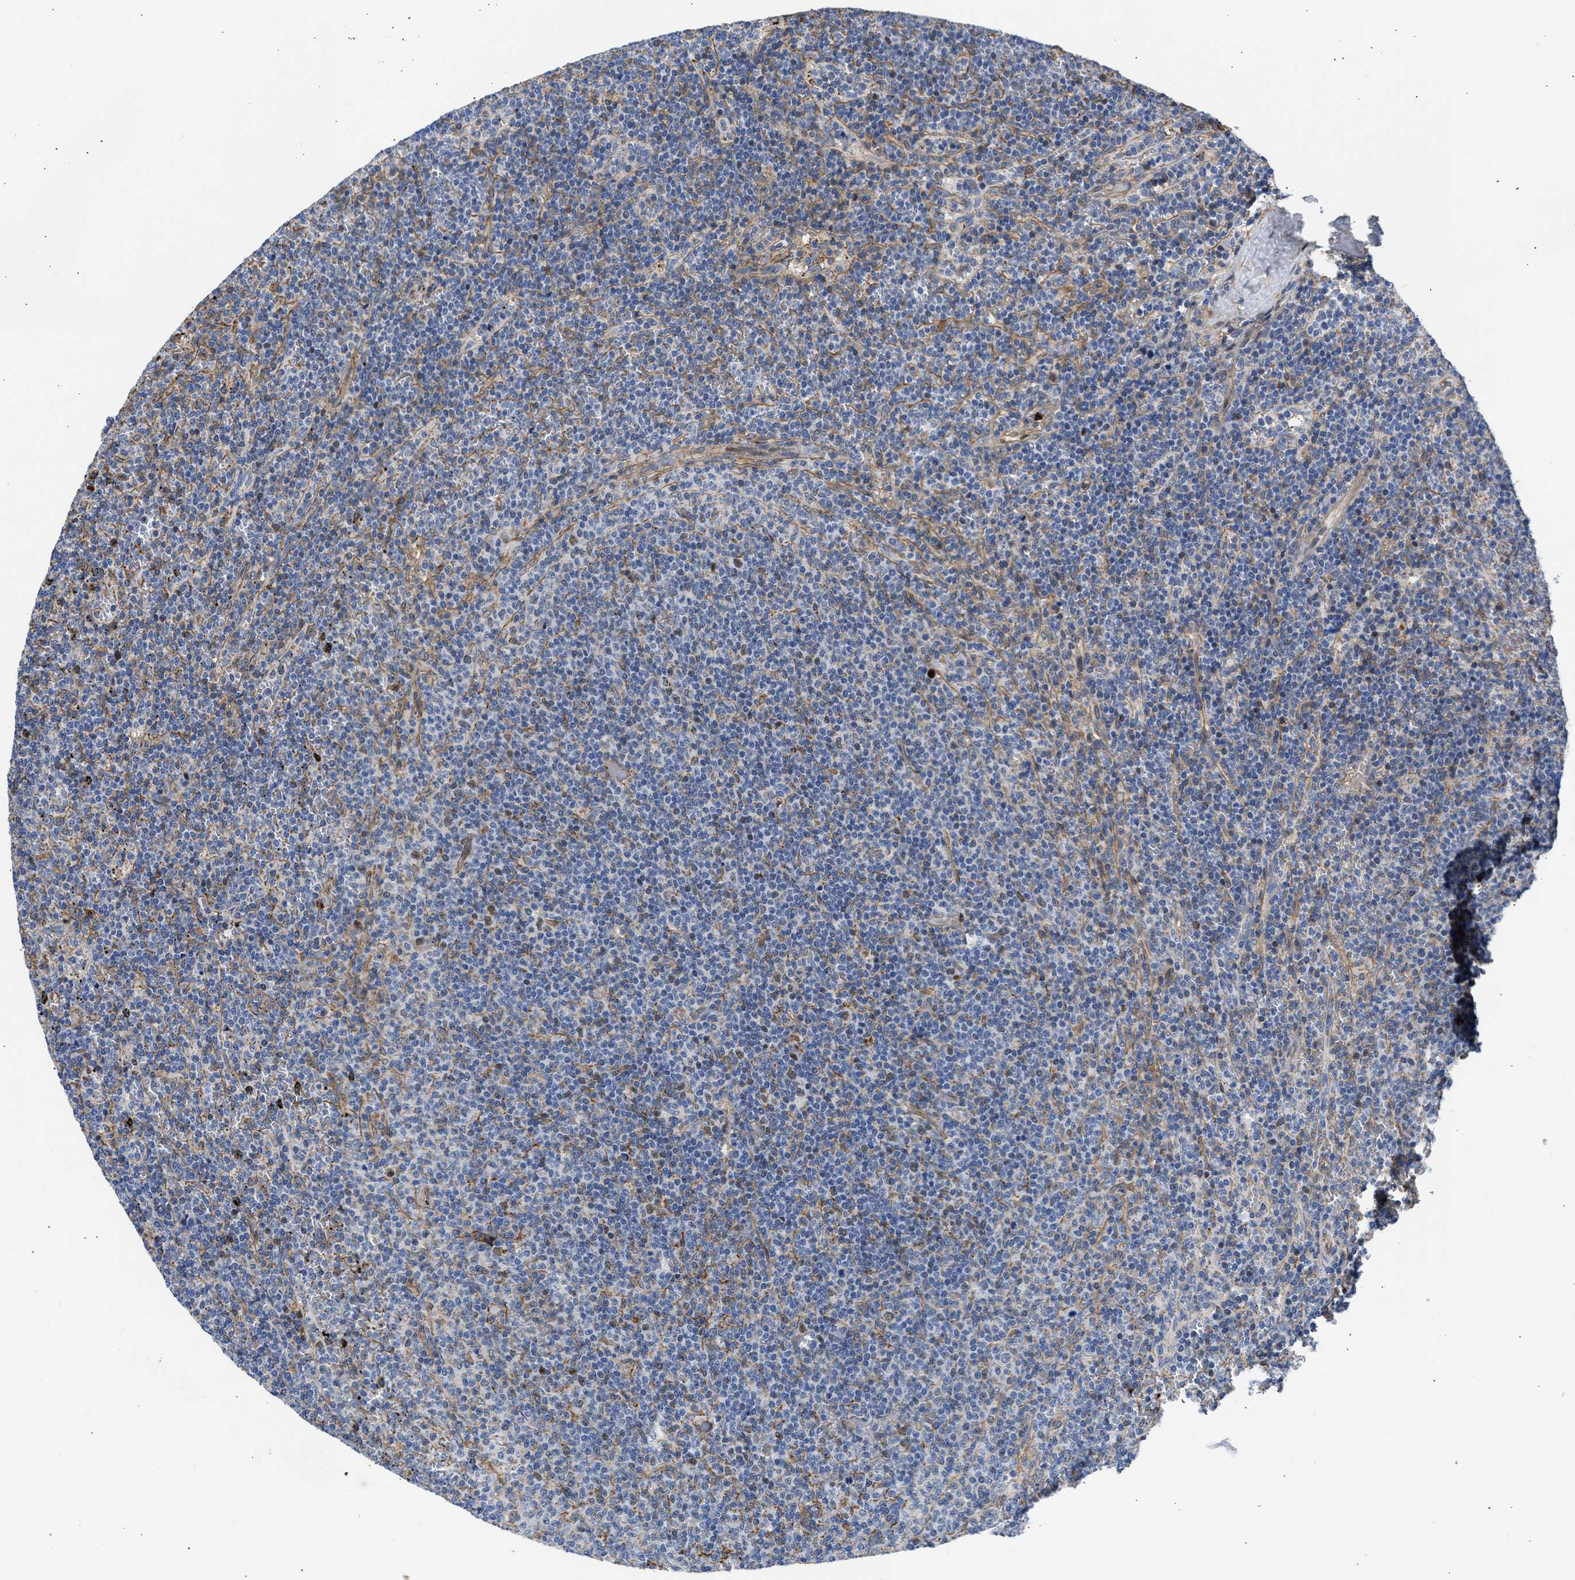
{"staining": {"intensity": "weak", "quantity": "<25%", "location": "cytoplasmic/membranous,nuclear"}, "tissue": "lymphoma", "cell_type": "Tumor cells", "image_type": "cancer", "snomed": [{"axis": "morphology", "description": "Malignant lymphoma, non-Hodgkin's type, Low grade"}, {"axis": "topography", "description": "Spleen"}], "caption": "Tumor cells are negative for protein expression in human lymphoma.", "gene": "MAS1L", "patient": {"sex": "female", "age": 50}}